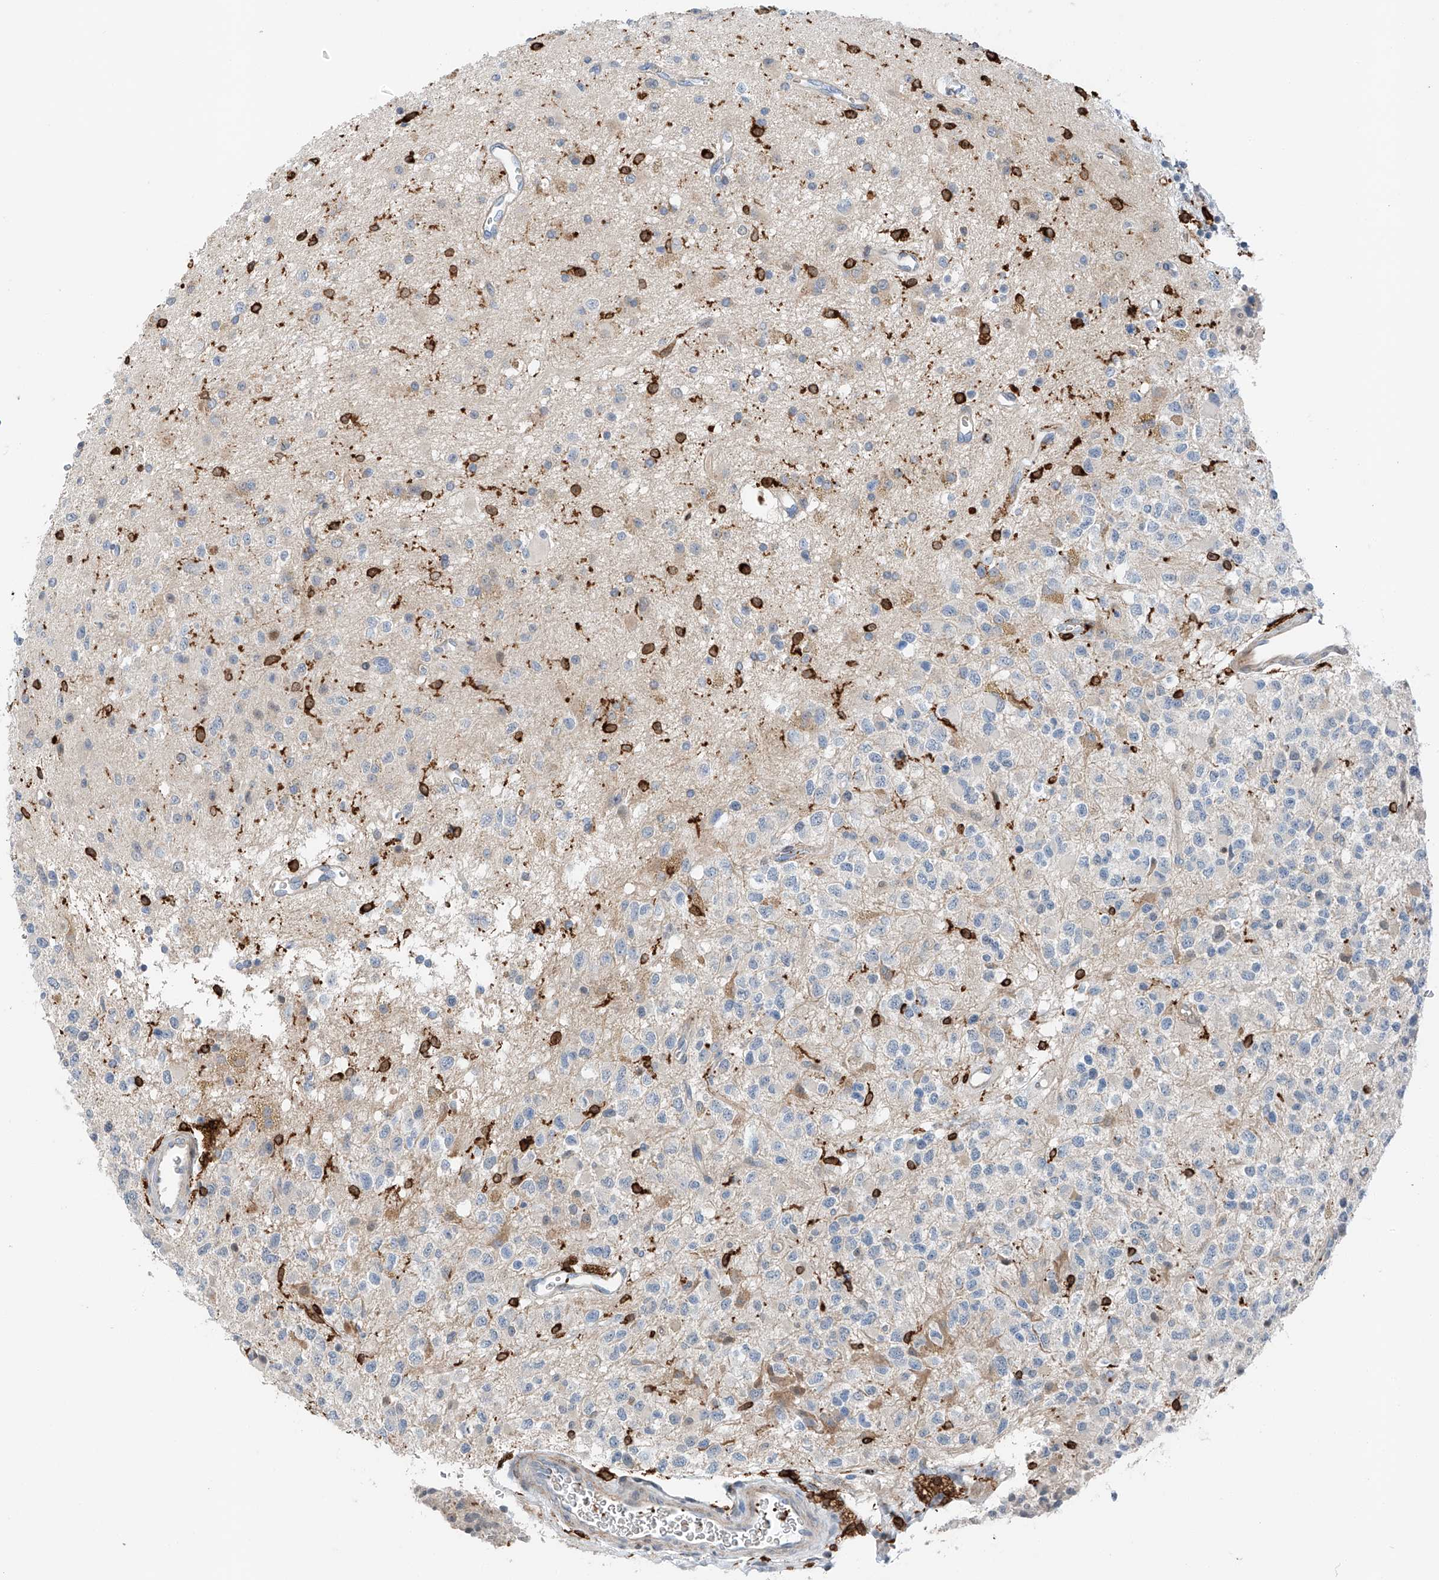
{"staining": {"intensity": "negative", "quantity": "none", "location": "none"}, "tissue": "glioma", "cell_type": "Tumor cells", "image_type": "cancer", "snomed": [{"axis": "morphology", "description": "Glioma, malignant, High grade"}, {"axis": "topography", "description": "Brain"}], "caption": "Immunohistochemical staining of human glioma demonstrates no significant expression in tumor cells.", "gene": "TBXAS1", "patient": {"sex": "male", "age": 34}}